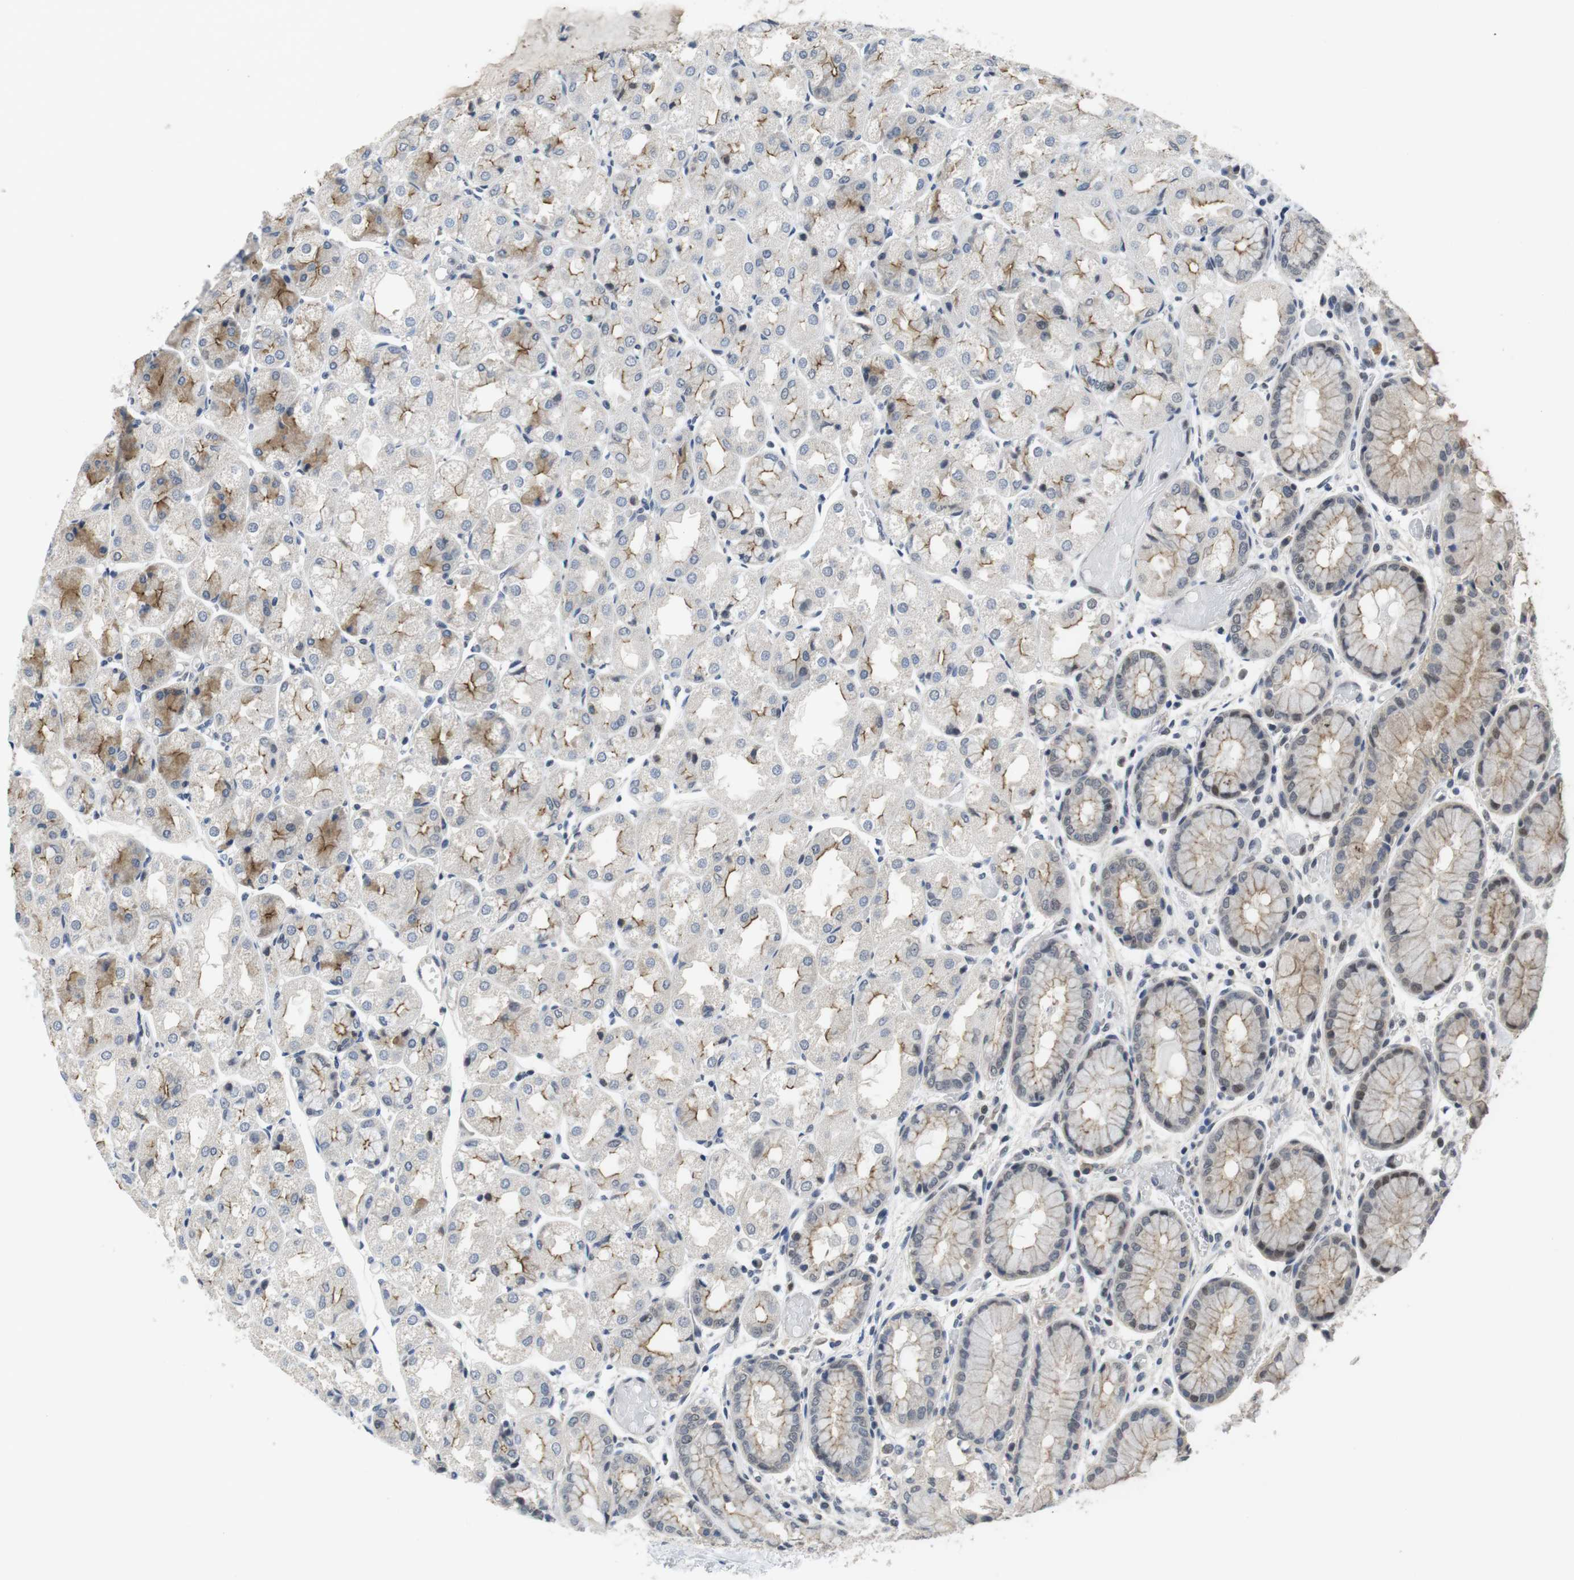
{"staining": {"intensity": "moderate", "quantity": "25%-75%", "location": "cytoplasmic/membranous"}, "tissue": "stomach", "cell_type": "Glandular cells", "image_type": "normal", "snomed": [{"axis": "morphology", "description": "Normal tissue, NOS"}, {"axis": "topography", "description": "Stomach, upper"}], "caption": "Unremarkable stomach demonstrates moderate cytoplasmic/membranous positivity in about 25%-75% of glandular cells, visualized by immunohistochemistry.", "gene": "NECTIN1", "patient": {"sex": "male", "age": 72}}